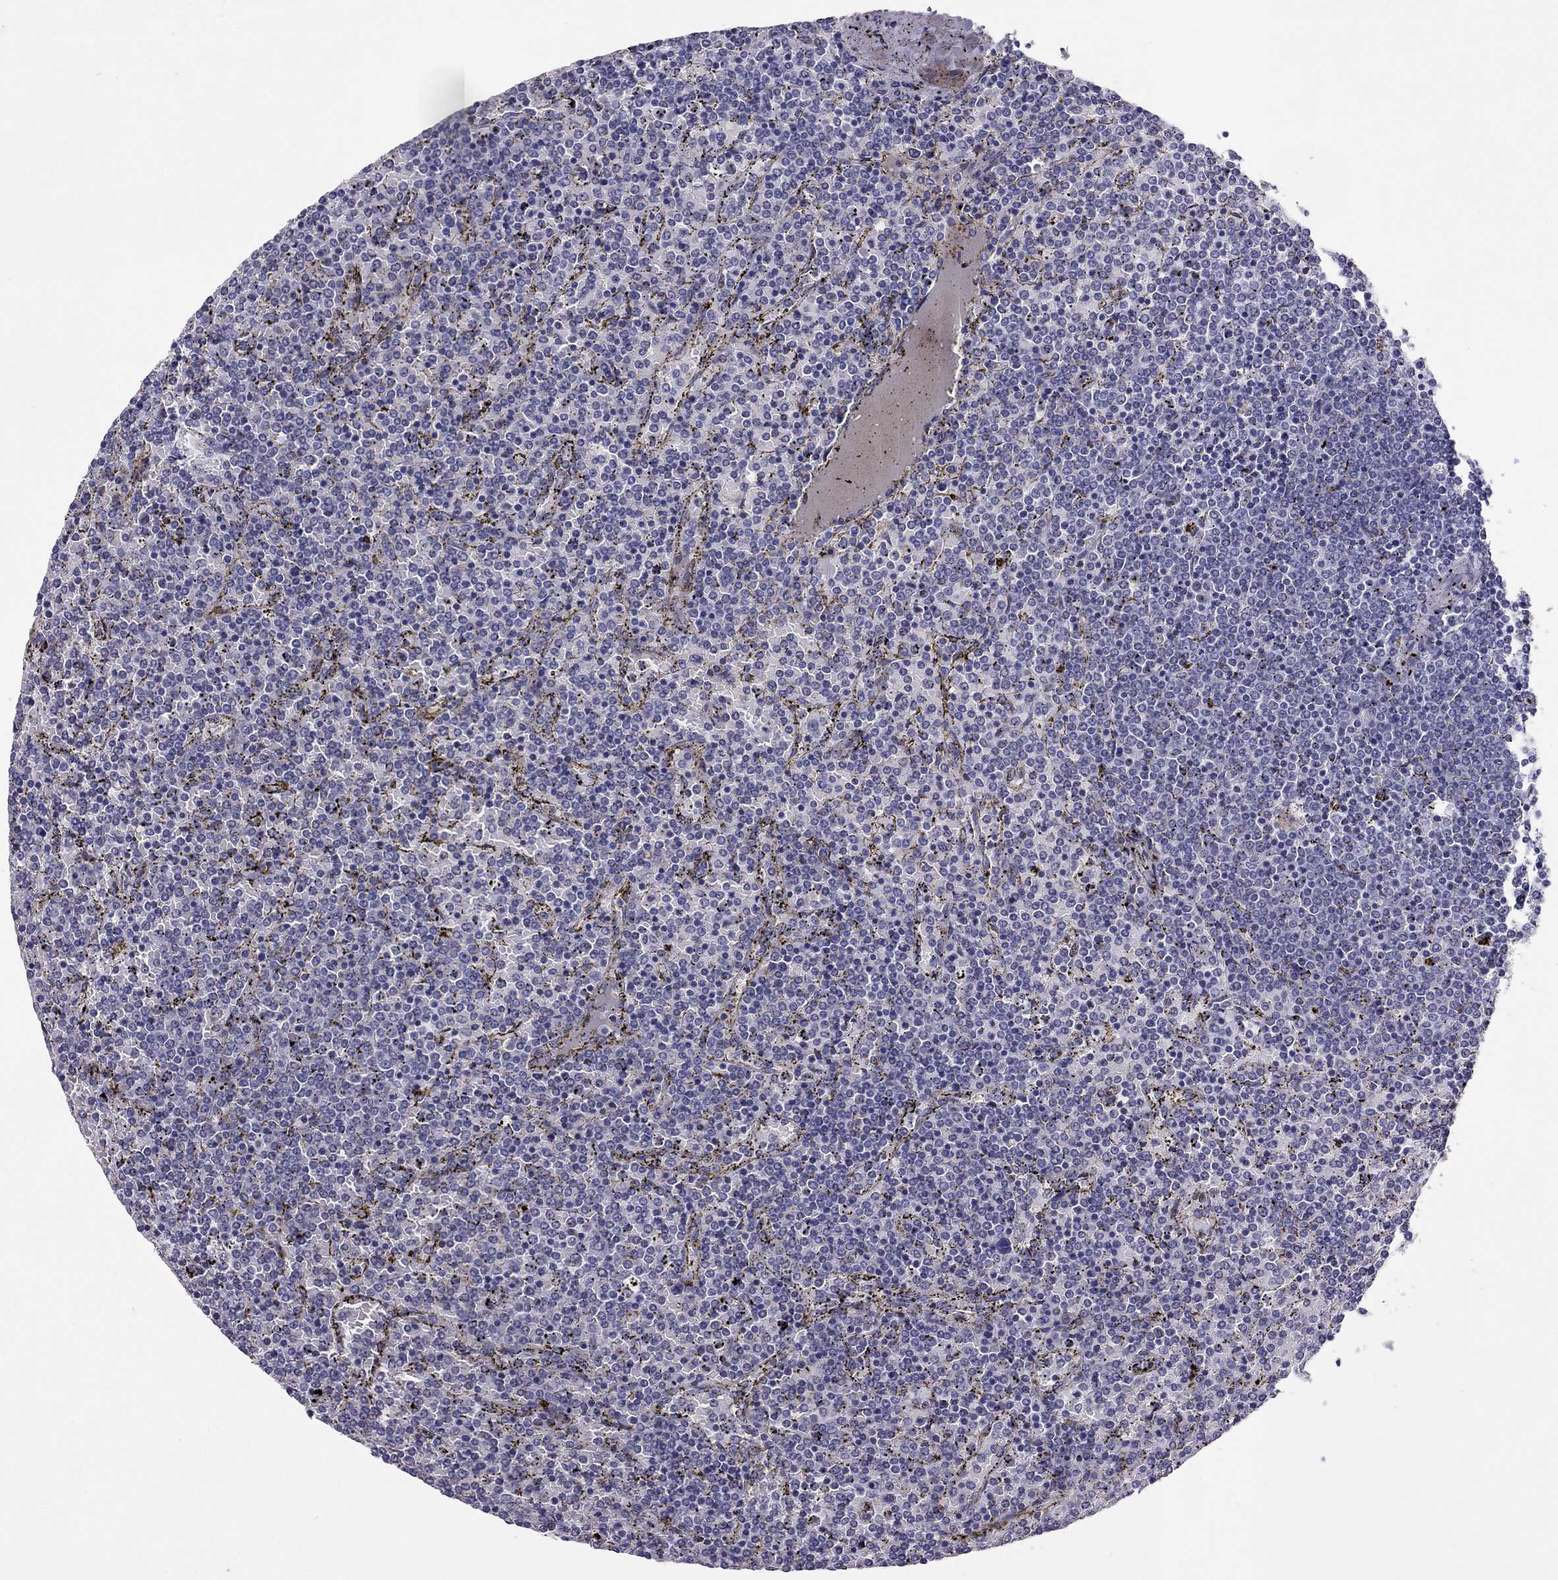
{"staining": {"intensity": "negative", "quantity": "none", "location": "none"}, "tissue": "lymphoma", "cell_type": "Tumor cells", "image_type": "cancer", "snomed": [{"axis": "morphology", "description": "Malignant lymphoma, non-Hodgkin's type, Low grade"}, {"axis": "topography", "description": "Spleen"}], "caption": "Tumor cells are negative for brown protein staining in malignant lymphoma, non-Hodgkin's type (low-grade). The staining is performed using DAB (3,3'-diaminobenzidine) brown chromogen with nuclei counter-stained in using hematoxylin.", "gene": "RHO", "patient": {"sex": "female", "age": 77}}